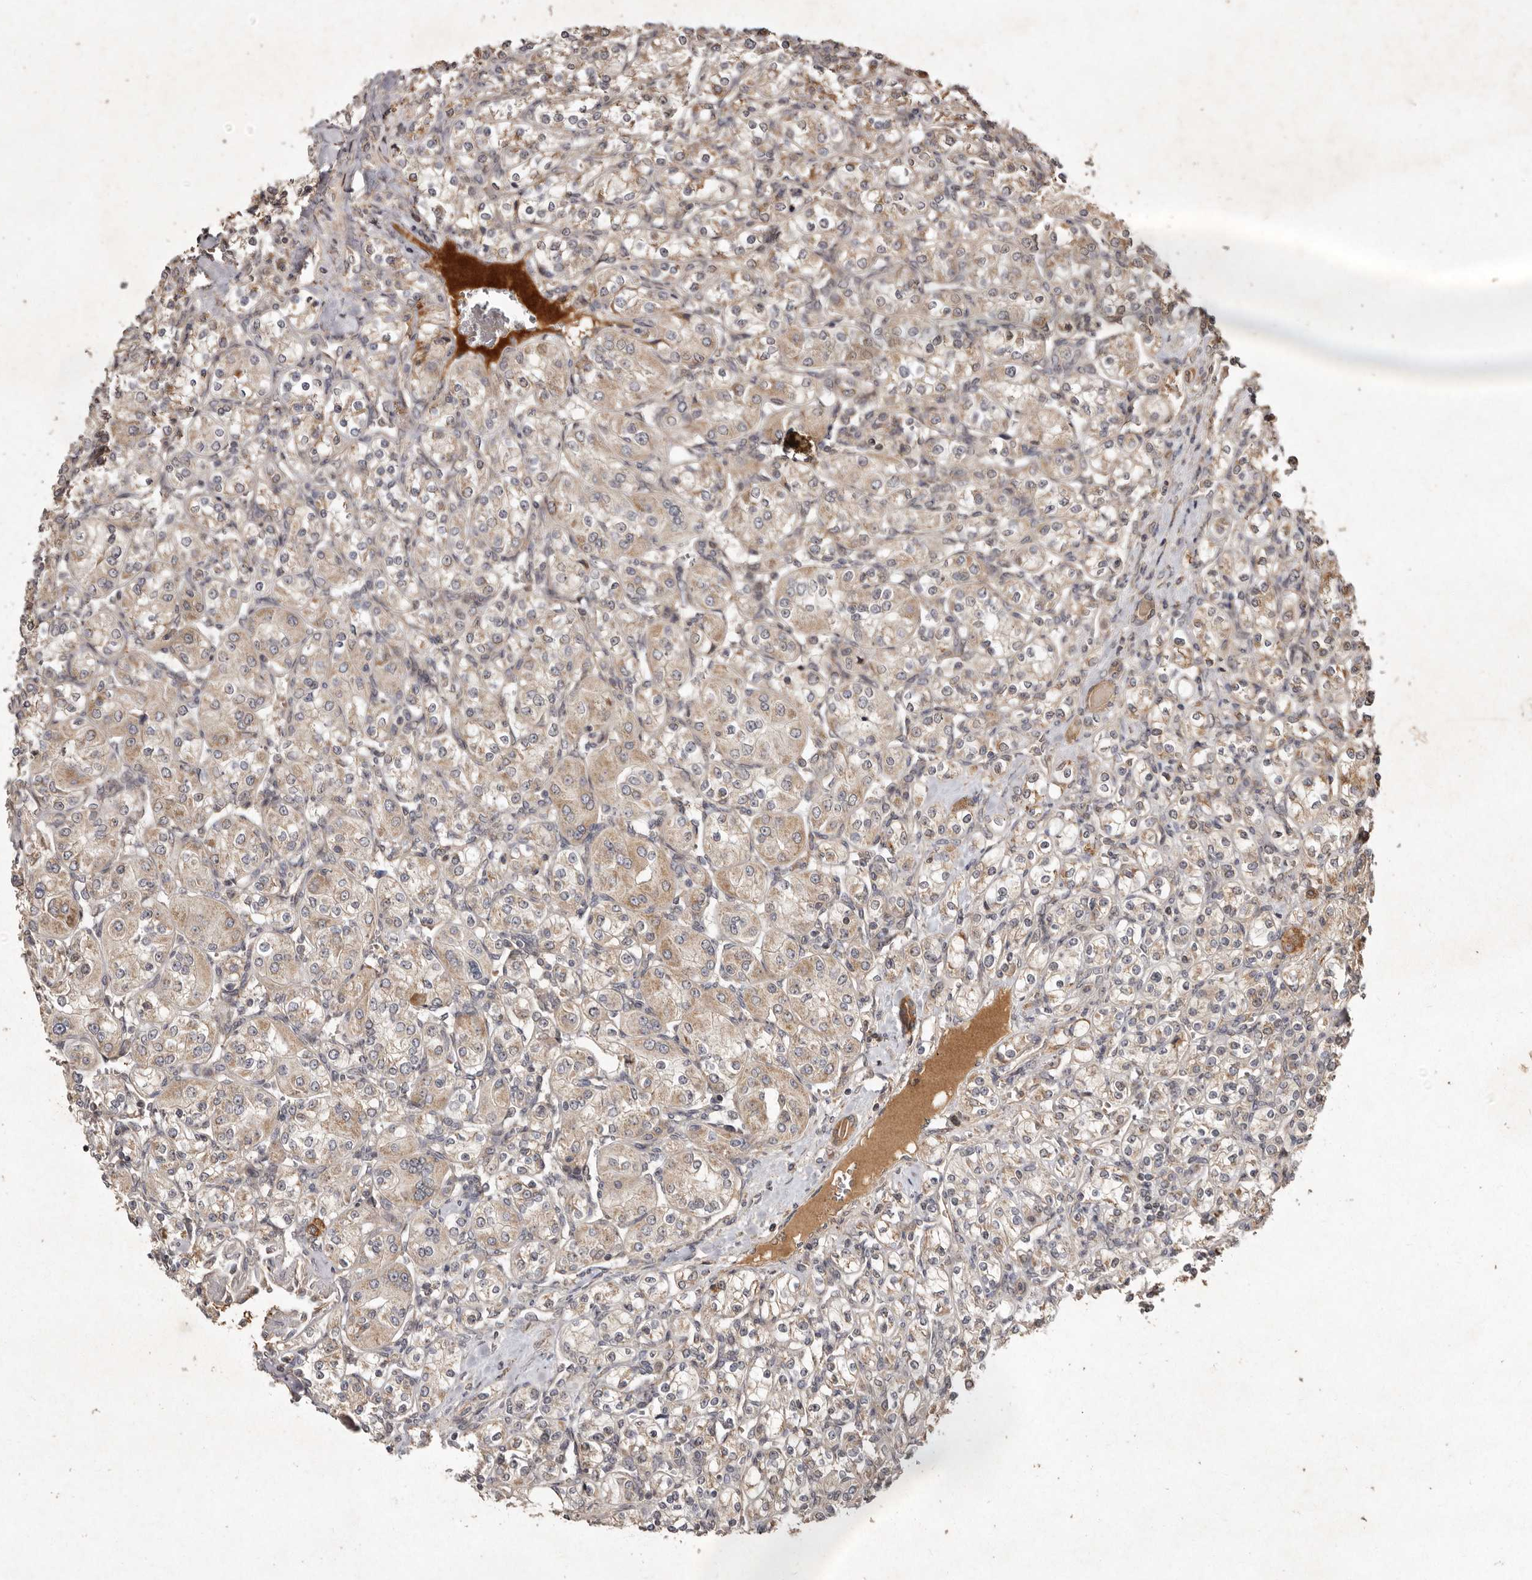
{"staining": {"intensity": "weak", "quantity": ">75%", "location": "cytoplasmic/membranous"}, "tissue": "renal cancer", "cell_type": "Tumor cells", "image_type": "cancer", "snomed": [{"axis": "morphology", "description": "Adenocarcinoma, NOS"}, {"axis": "topography", "description": "Kidney"}], "caption": "This is an image of immunohistochemistry staining of adenocarcinoma (renal), which shows weak staining in the cytoplasmic/membranous of tumor cells.", "gene": "SEMA3A", "patient": {"sex": "male", "age": 77}}